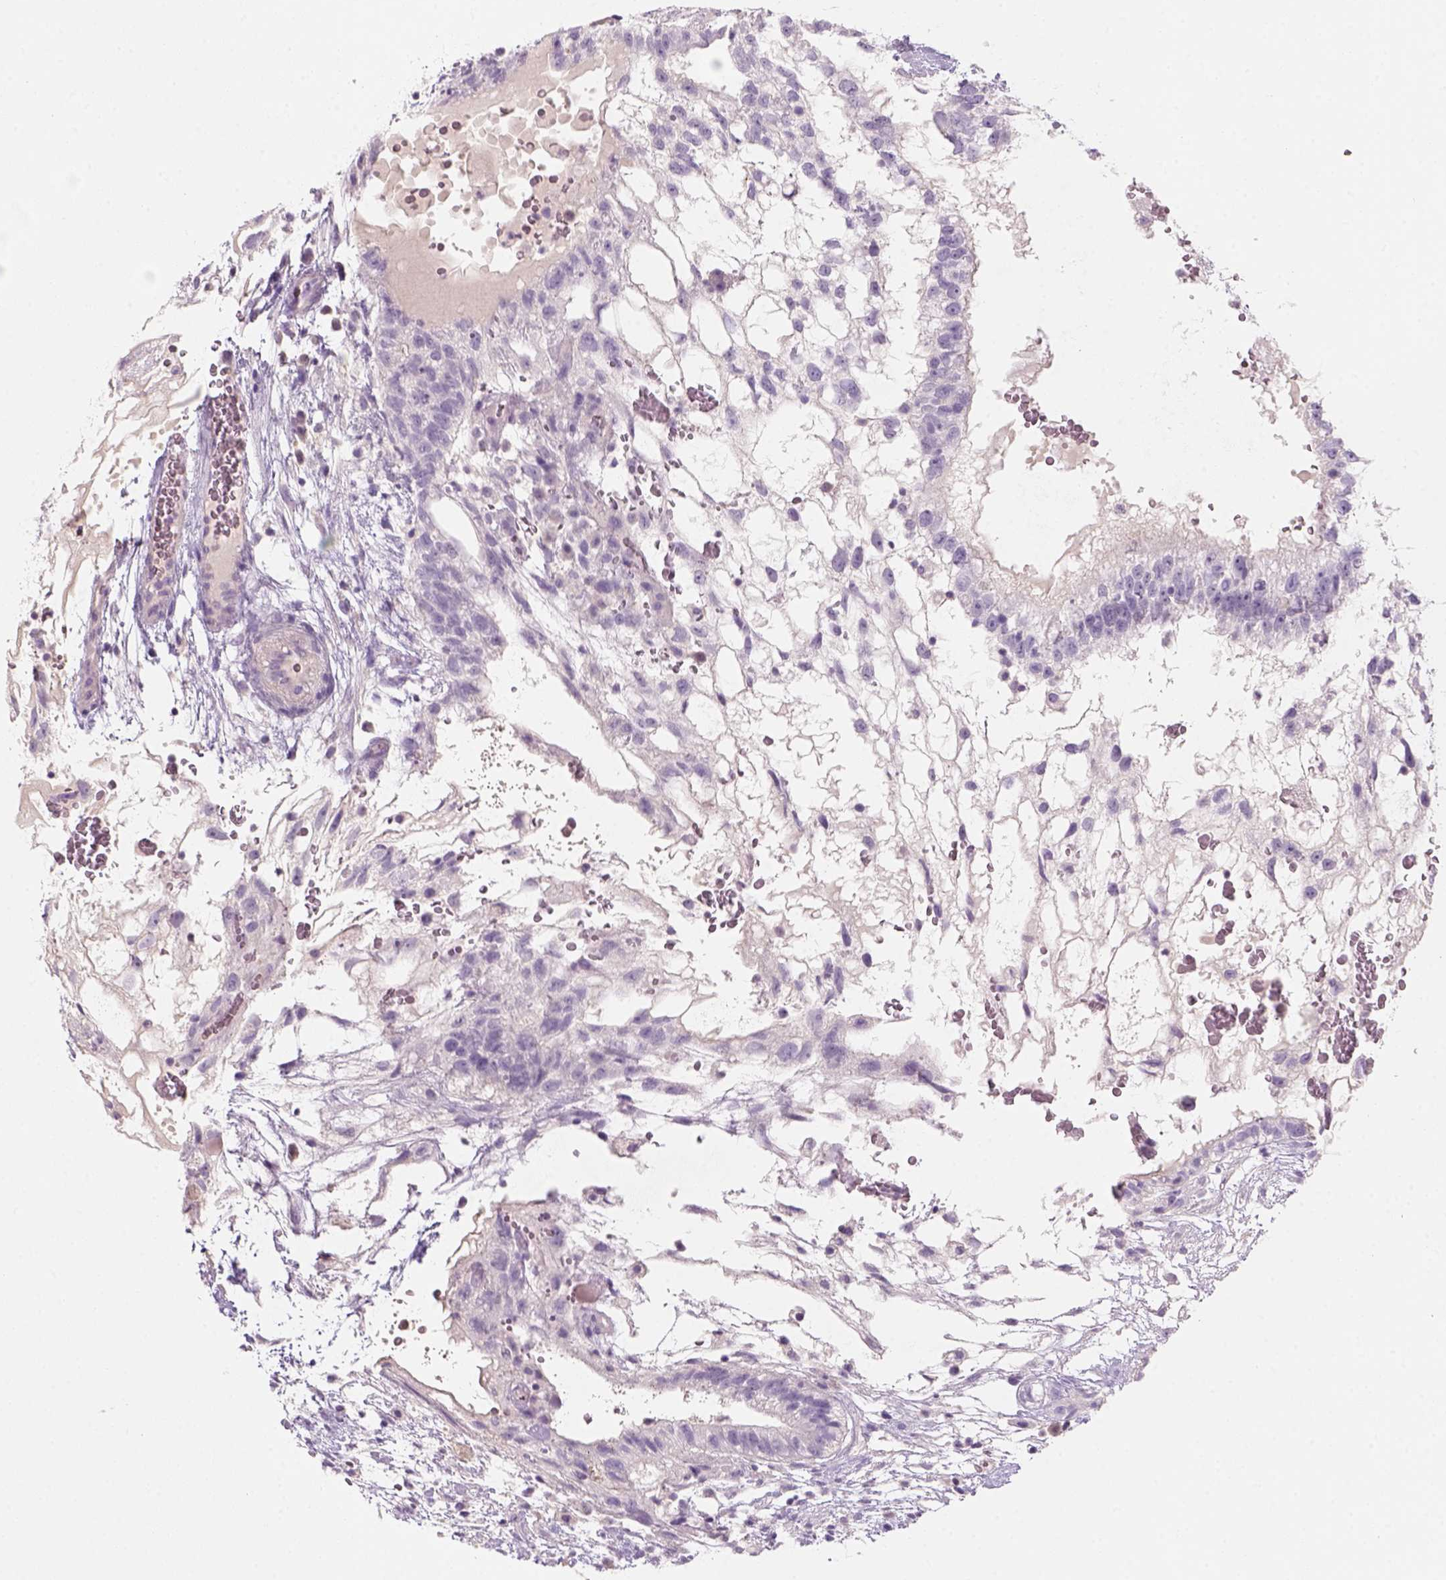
{"staining": {"intensity": "negative", "quantity": "none", "location": "none"}, "tissue": "testis cancer", "cell_type": "Tumor cells", "image_type": "cancer", "snomed": [{"axis": "morphology", "description": "Normal tissue, NOS"}, {"axis": "morphology", "description": "Carcinoma, Embryonal, NOS"}, {"axis": "topography", "description": "Testis"}], "caption": "This is a histopathology image of immunohistochemistry staining of testis cancer, which shows no expression in tumor cells. (DAB immunohistochemistry, high magnification).", "gene": "KRT25", "patient": {"sex": "male", "age": 32}}